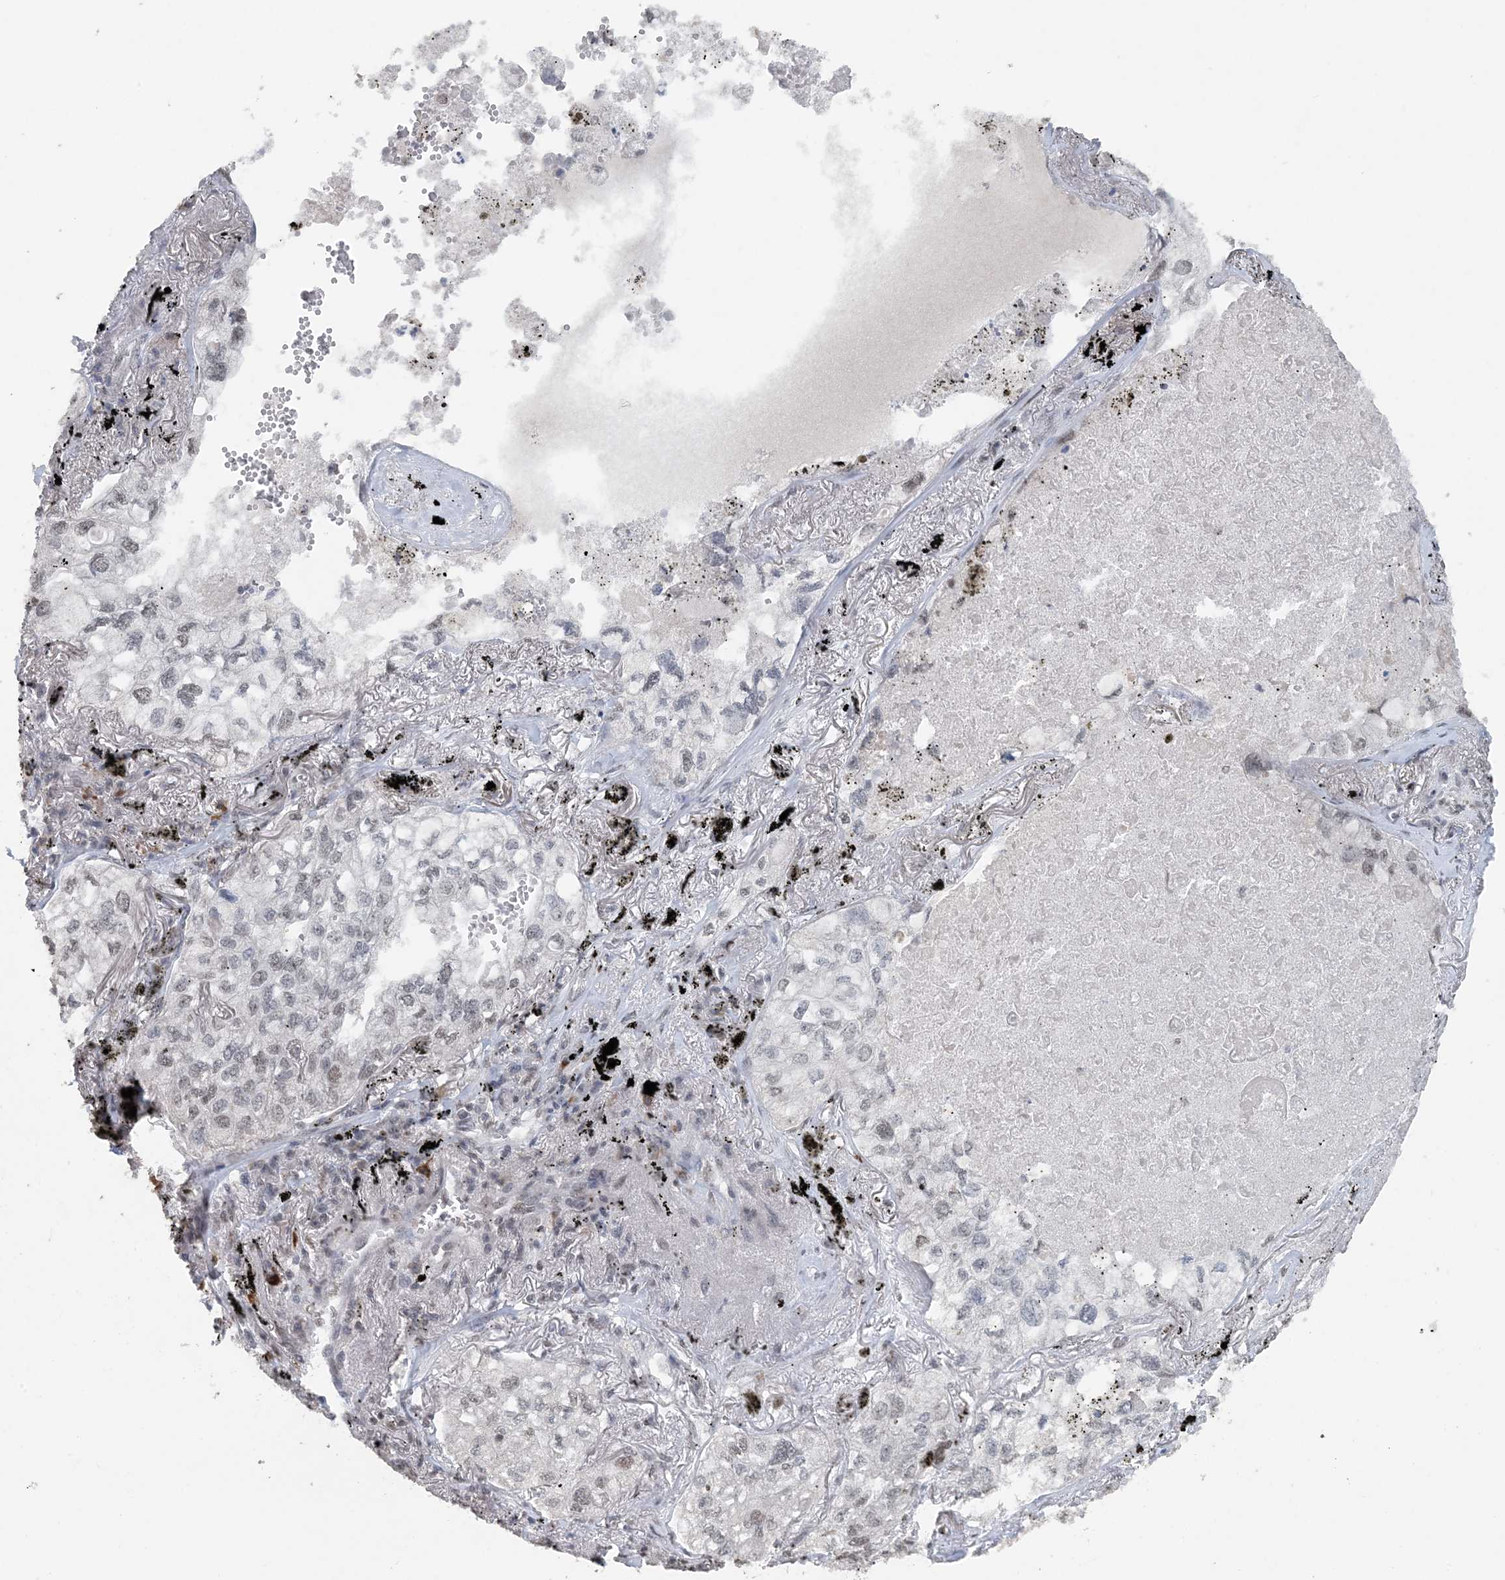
{"staining": {"intensity": "negative", "quantity": "none", "location": "none"}, "tissue": "lung cancer", "cell_type": "Tumor cells", "image_type": "cancer", "snomed": [{"axis": "morphology", "description": "Adenocarcinoma, NOS"}, {"axis": "topography", "description": "Lung"}], "caption": "A micrograph of human lung adenocarcinoma is negative for staining in tumor cells.", "gene": "MBD2", "patient": {"sex": "male", "age": 65}}